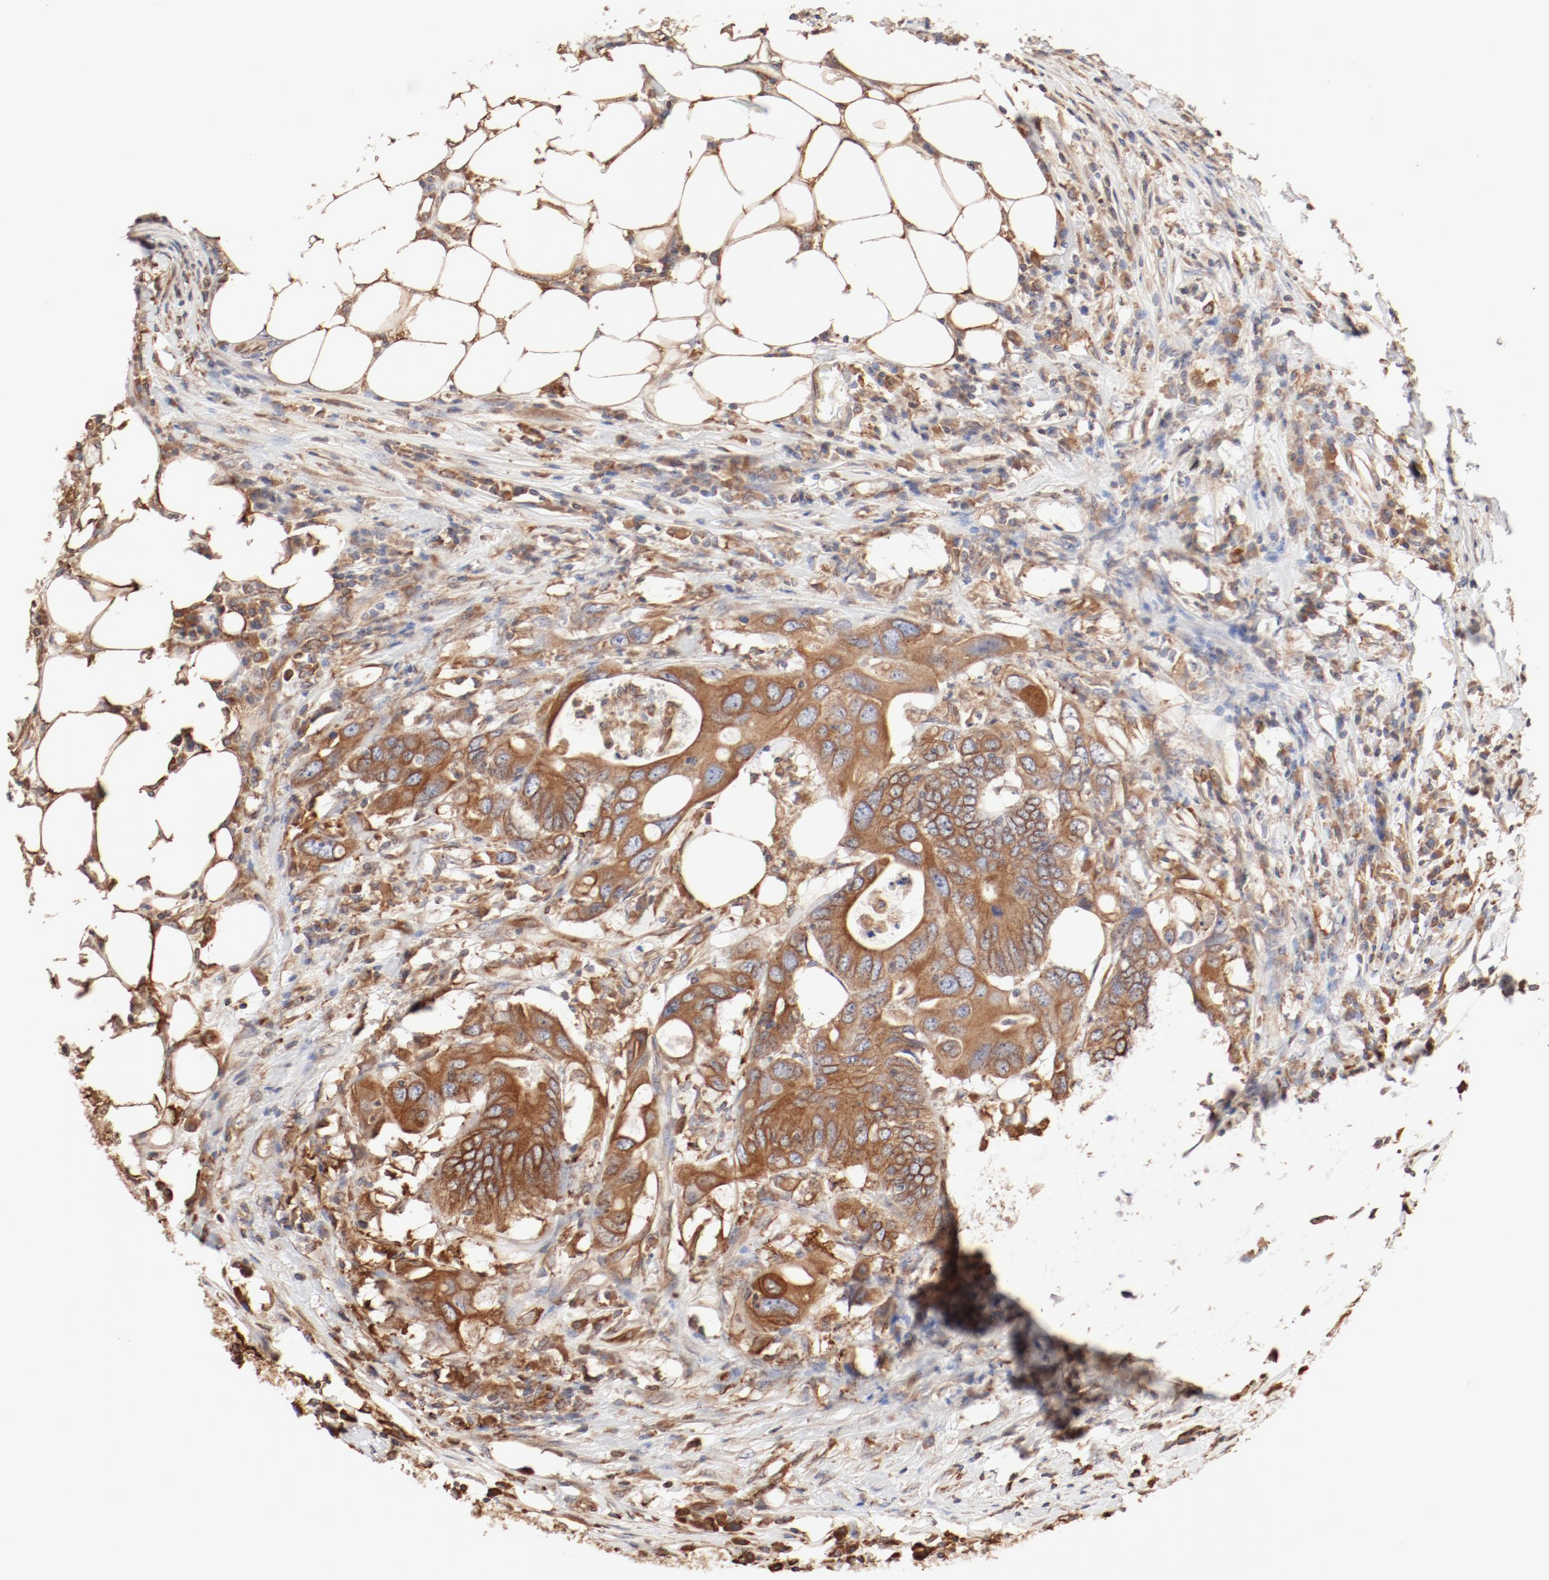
{"staining": {"intensity": "moderate", "quantity": ">75%", "location": "cytoplasmic/membranous"}, "tissue": "colorectal cancer", "cell_type": "Tumor cells", "image_type": "cancer", "snomed": [{"axis": "morphology", "description": "Adenocarcinoma, NOS"}, {"axis": "topography", "description": "Colon"}], "caption": "Colorectal cancer (adenocarcinoma) was stained to show a protein in brown. There is medium levels of moderate cytoplasmic/membranous staining in about >75% of tumor cells.", "gene": "BCAP31", "patient": {"sex": "male", "age": 71}}